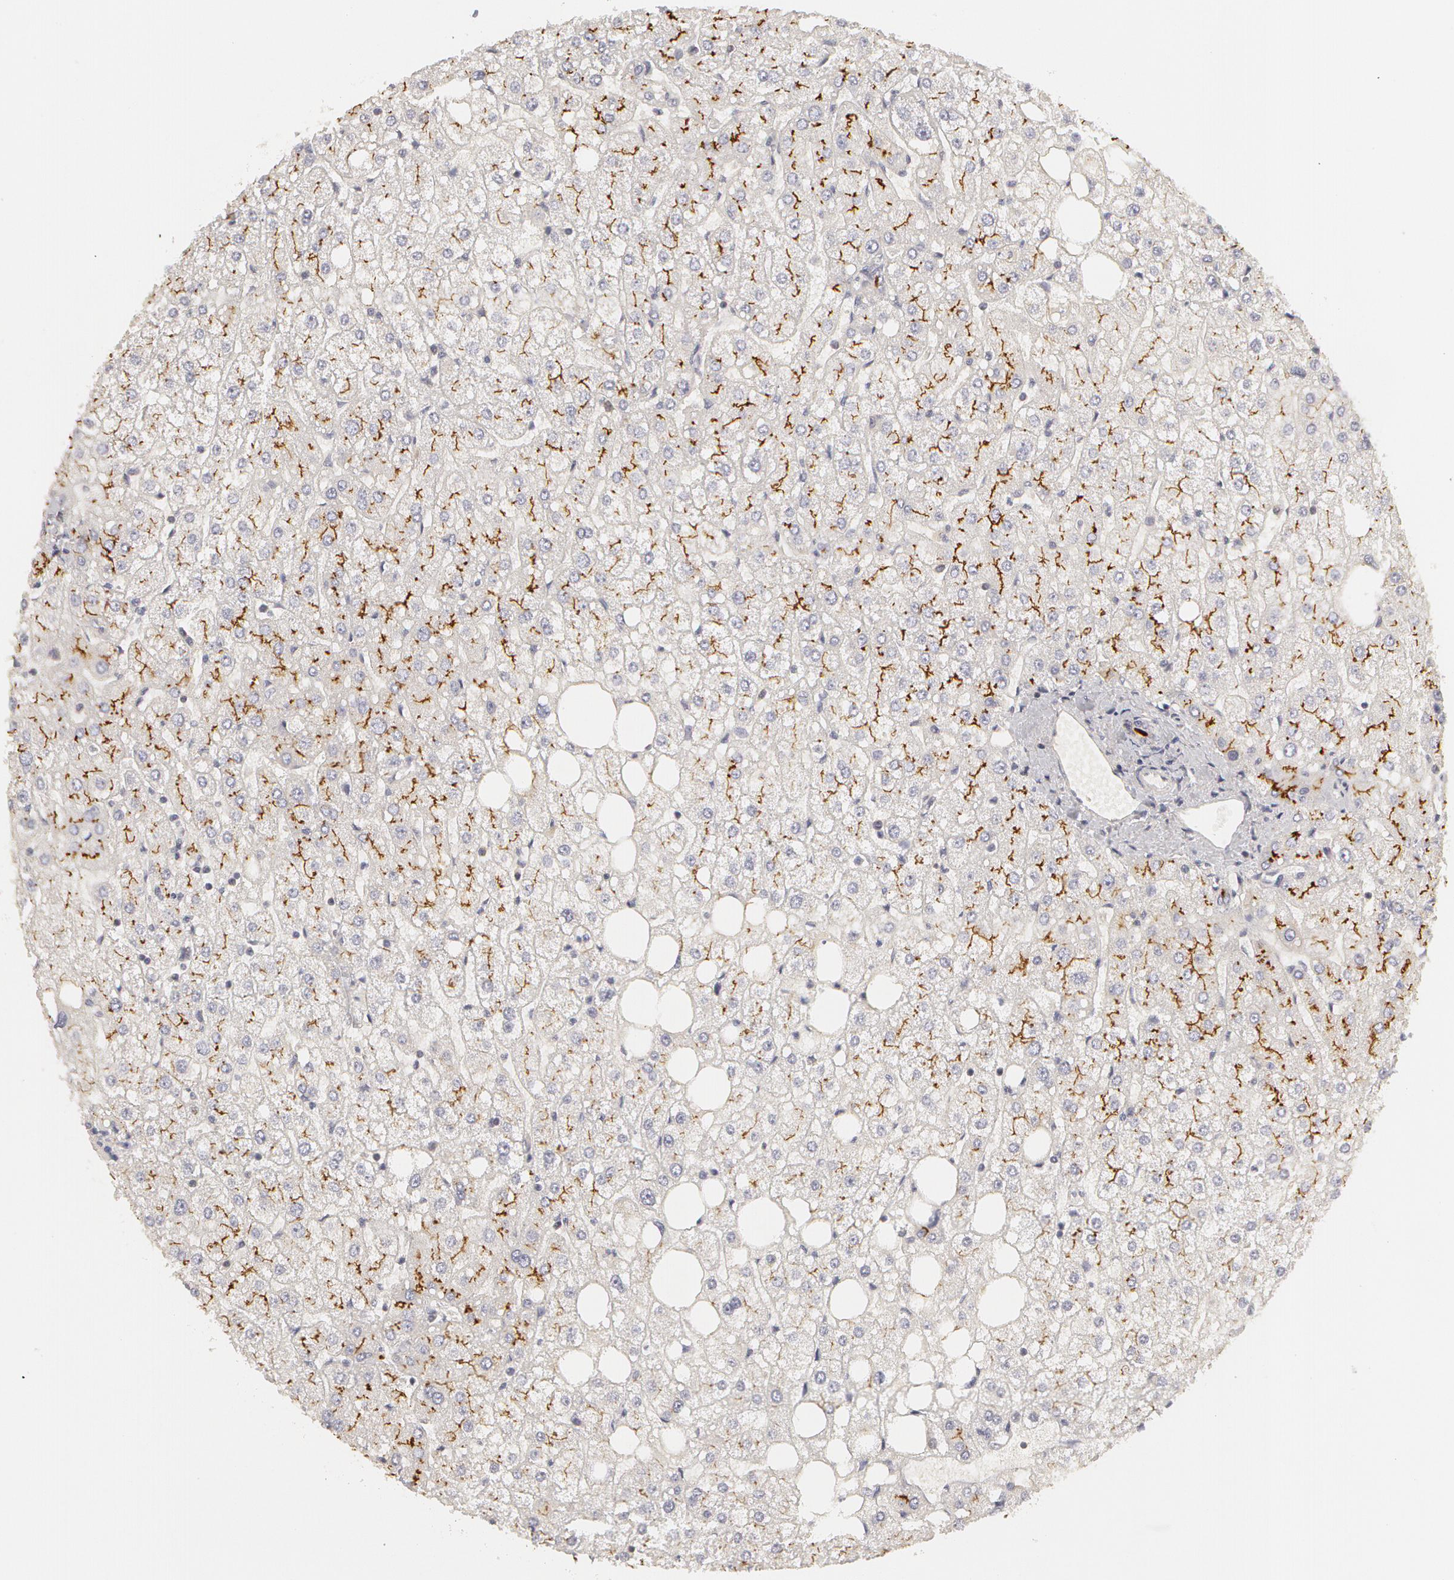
{"staining": {"intensity": "moderate", "quantity": "25%-75%", "location": "cytoplasmic/membranous"}, "tissue": "liver", "cell_type": "Cholangiocytes", "image_type": "normal", "snomed": [{"axis": "morphology", "description": "Normal tissue, NOS"}, {"axis": "topography", "description": "Liver"}], "caption": "Immunohistochemistry (IHC) image of unremarkable liver: liver stained using immunohistochemistry (IHC) reveals medium levels of moderate protein expression localized specifically in the cytoplasmic/membranous of cholangiocytes, appearing as a cytoplasmic/membranous brown color.", "gene": "ABCB1", "patient": {"sex": "male", "age": 35}}